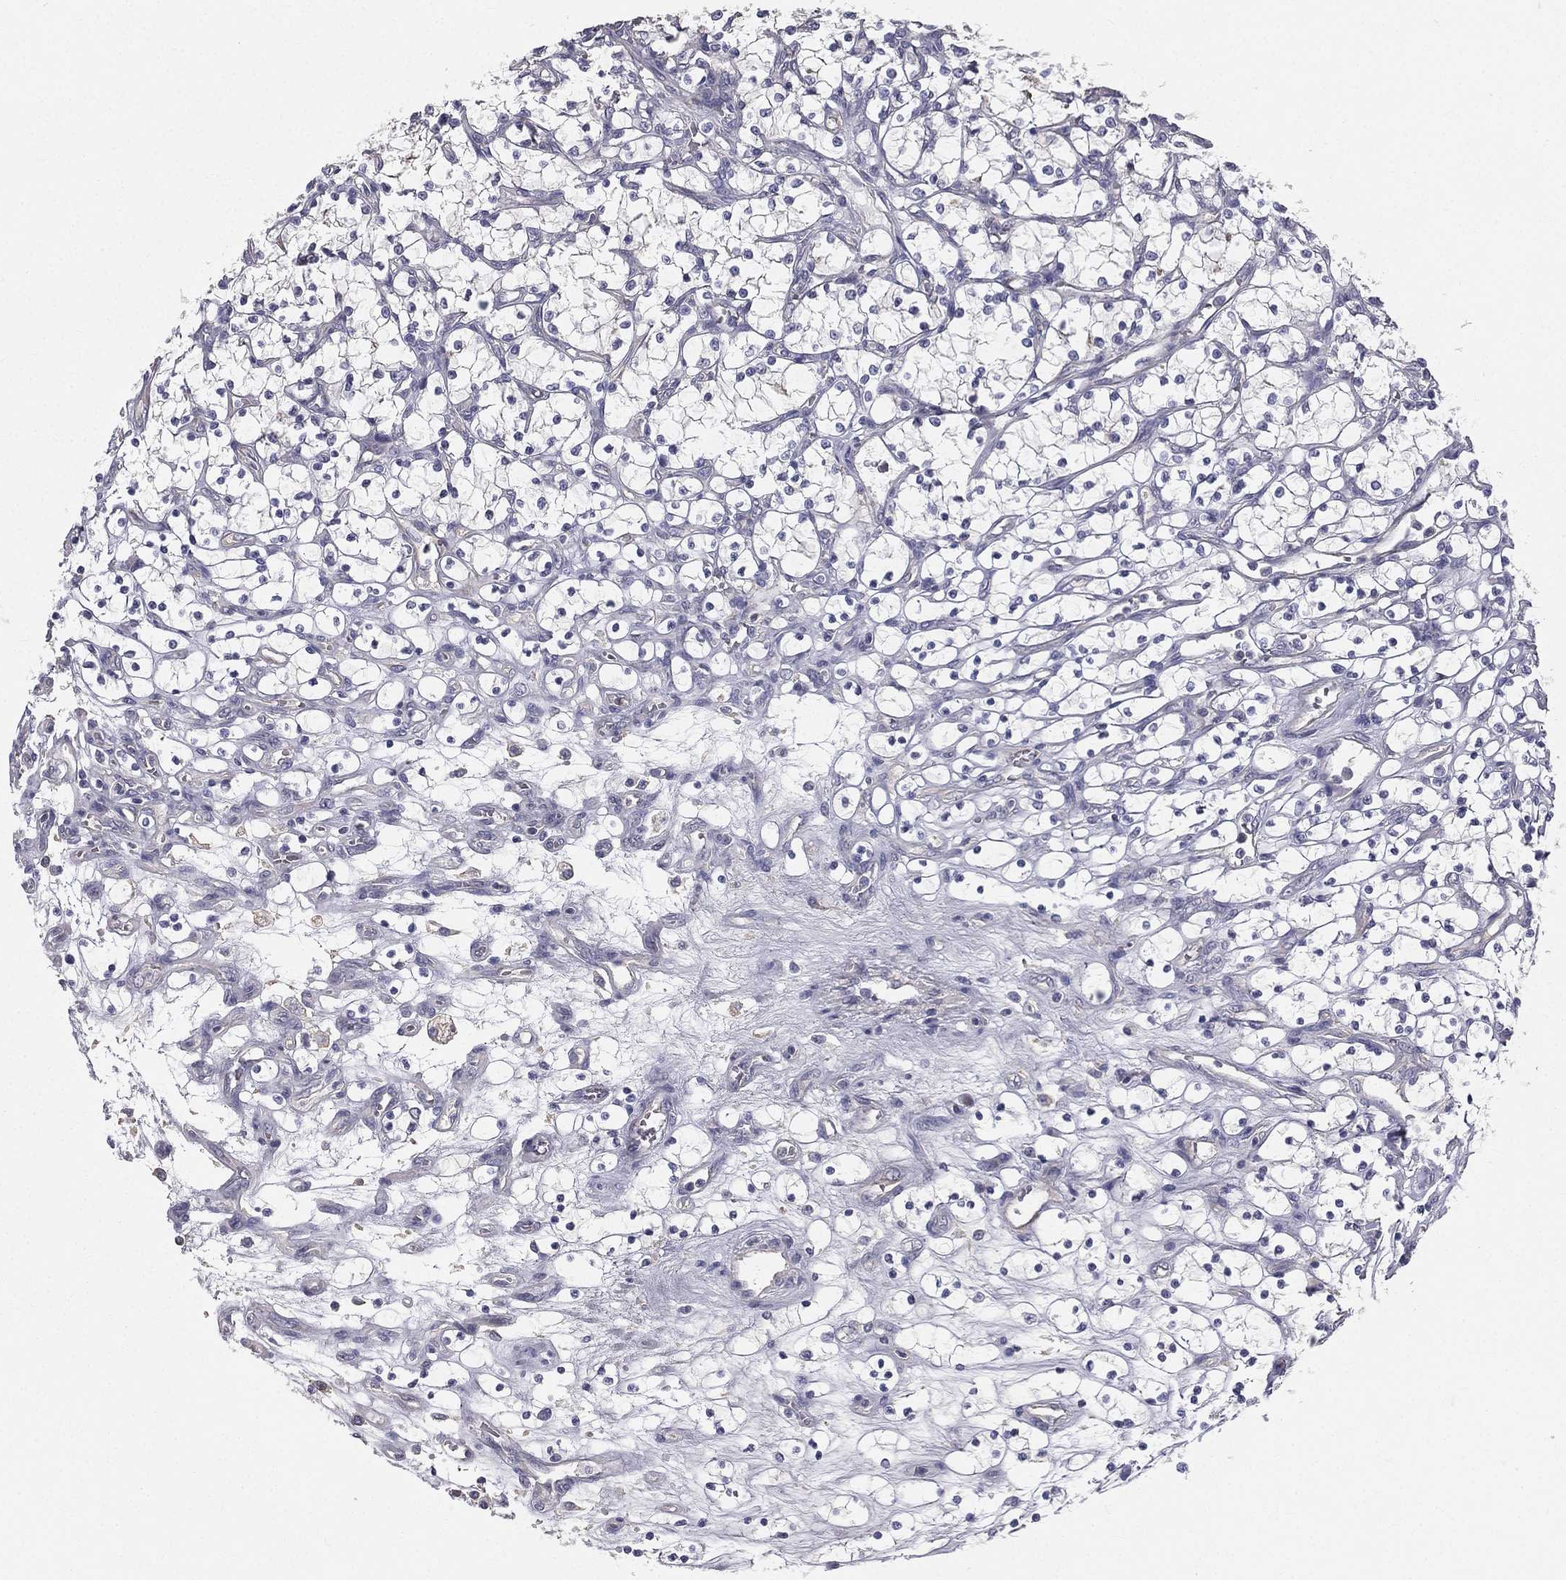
{"staining": {"intensity": "negative", "quantity": "none", "location": "none"}, "tissue": "renal cancer", "cell_type": "Tumor cells", "image_type": "cancer", "snomed": [{"axis": "morphology", "description": "Adenocarcinoma, NOS"}, {"axis": "topography", "description": "Kidney"}], "caption": "Renal adenocarcinoma was stained to show a protein in brown. There is no significant expression in tumor cells.", "gene": "MUC13", "patient": {"sex": "female", "age": 69}}